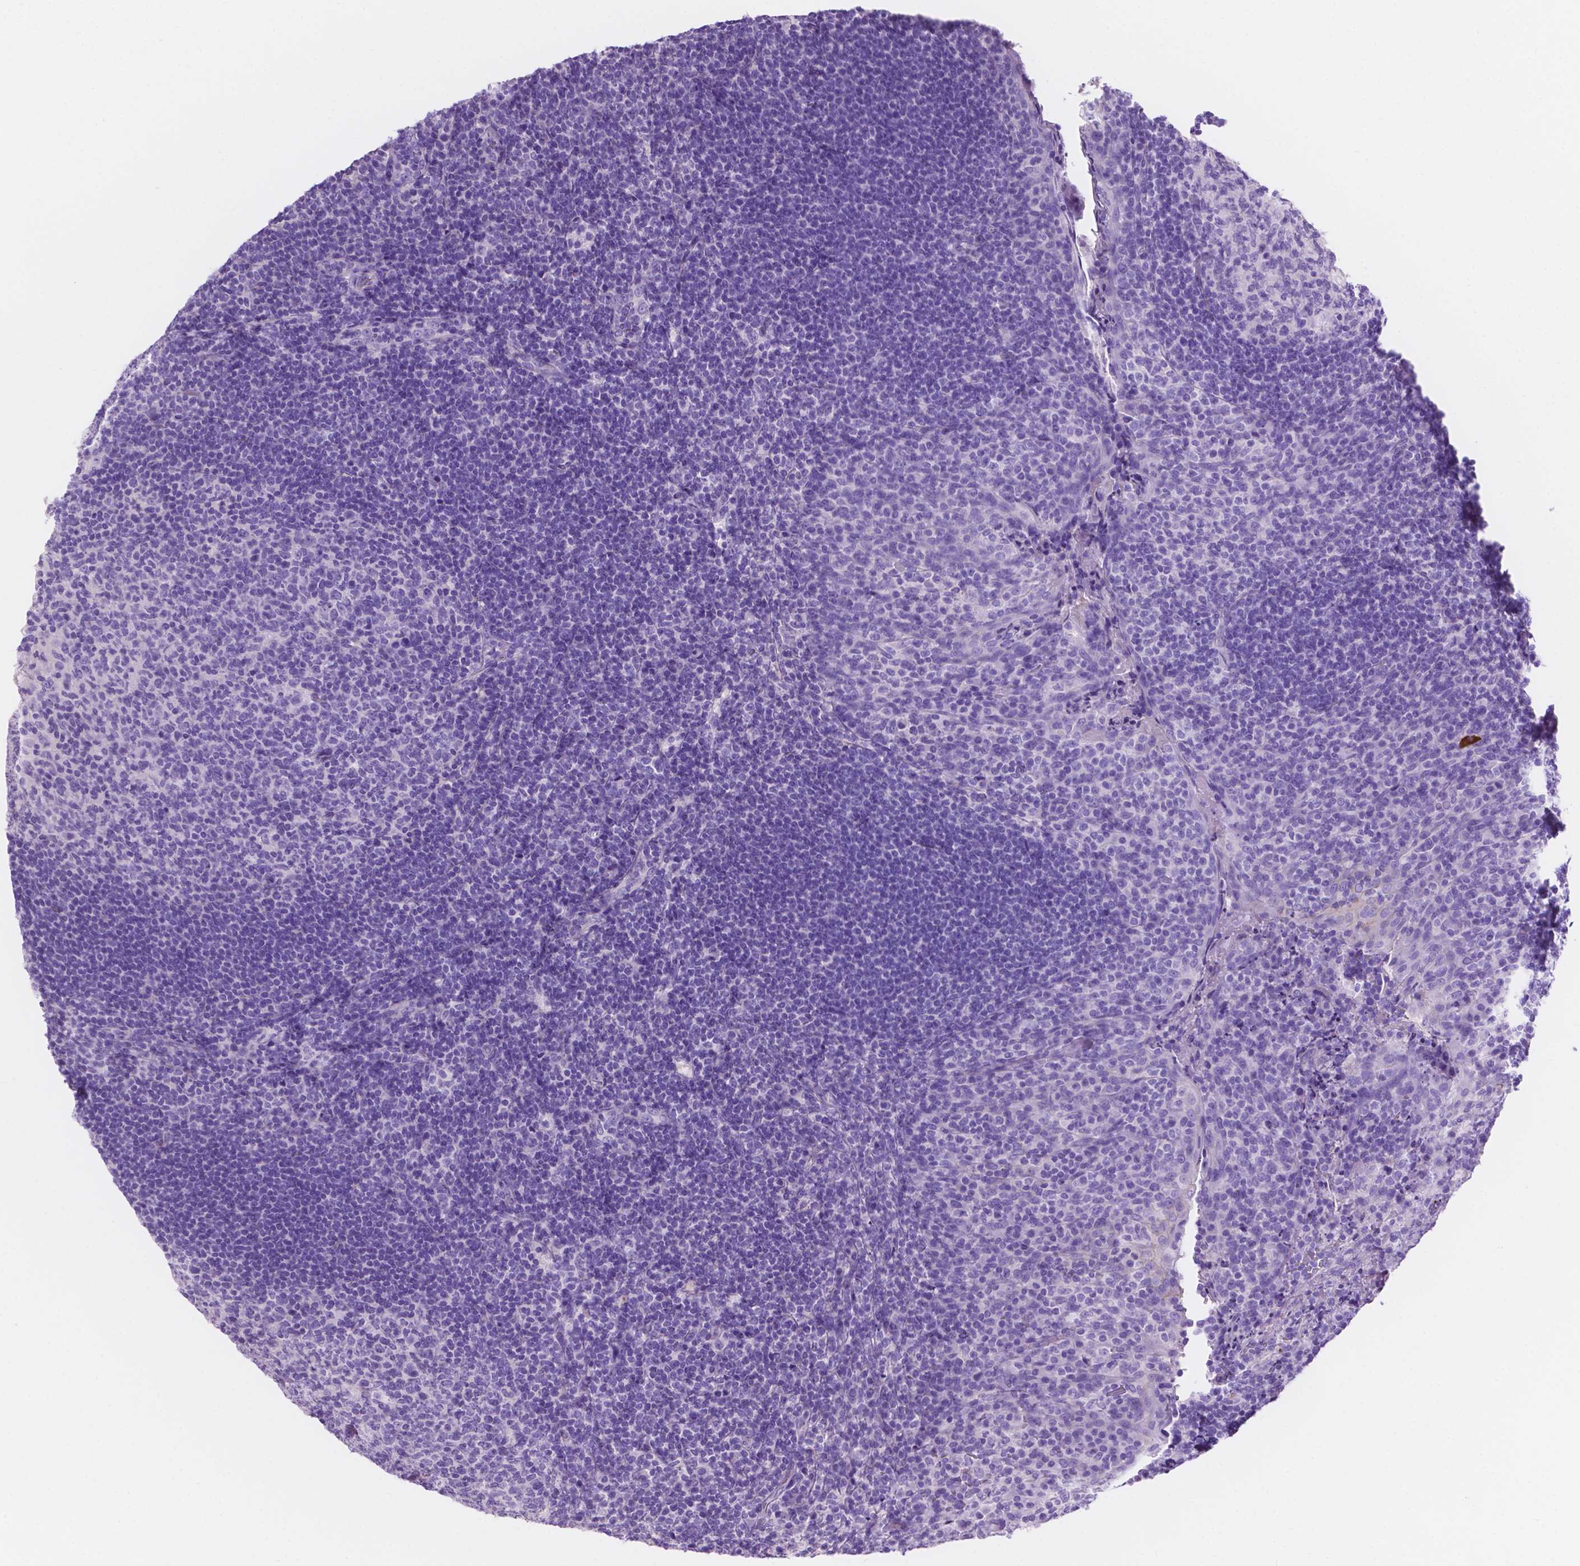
{"staining": {"intensity": "negative", "quantity": "none", "location": "none"}, "tissue": "tonsil", "cell_type": "Germinal center cells", "image_type": "normal", "snomed": [{"axis": "morphology", "description": "Normal tissue, NOS"}, {"axis": "topography", "description": "Tonsil"}], "caption": "This is an IHC histopathology image of normal human tonsil. There is no expression in germinal center cells.", "gene": "IGFN1", "patient": {"sex": "female", "age": 10}}